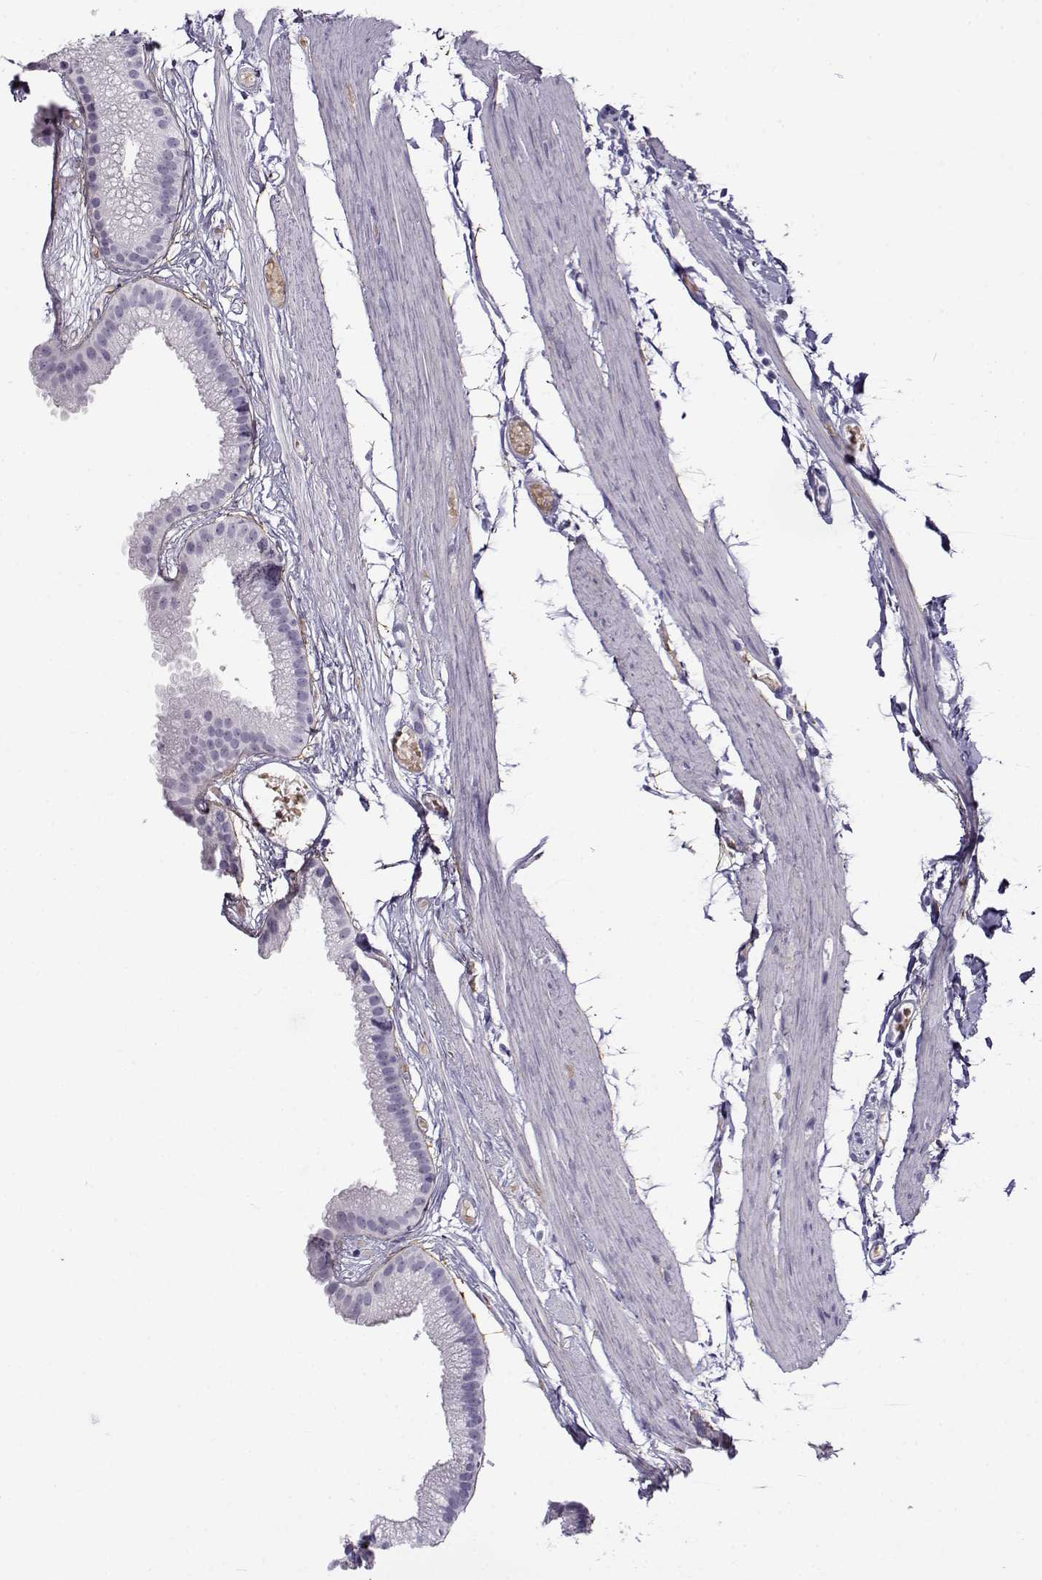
{"staining": {"intensity": "negative", "quantity": "none", "location": "none"}, "tissue": "gallbladder", "cell_type": "Glandular cells", "image_type": "normal", "snomed": [{"axis": "morphology", "description": "Normal tissue, NOS"}, {"axis": "topography", "description": "Gallbladder"}], "caption": "Glandular cells are negative for brown protein staining in benign gallbladder. The staining was performed using DAB (3,3'-diaminobenzidine) to visualize the protein expression in brown, while the nuclei were stained in blue with hematoxylin (Magnification: 20x).", "gene": "GTSF1L", "patient": {"sex": "female", "age": 45}}